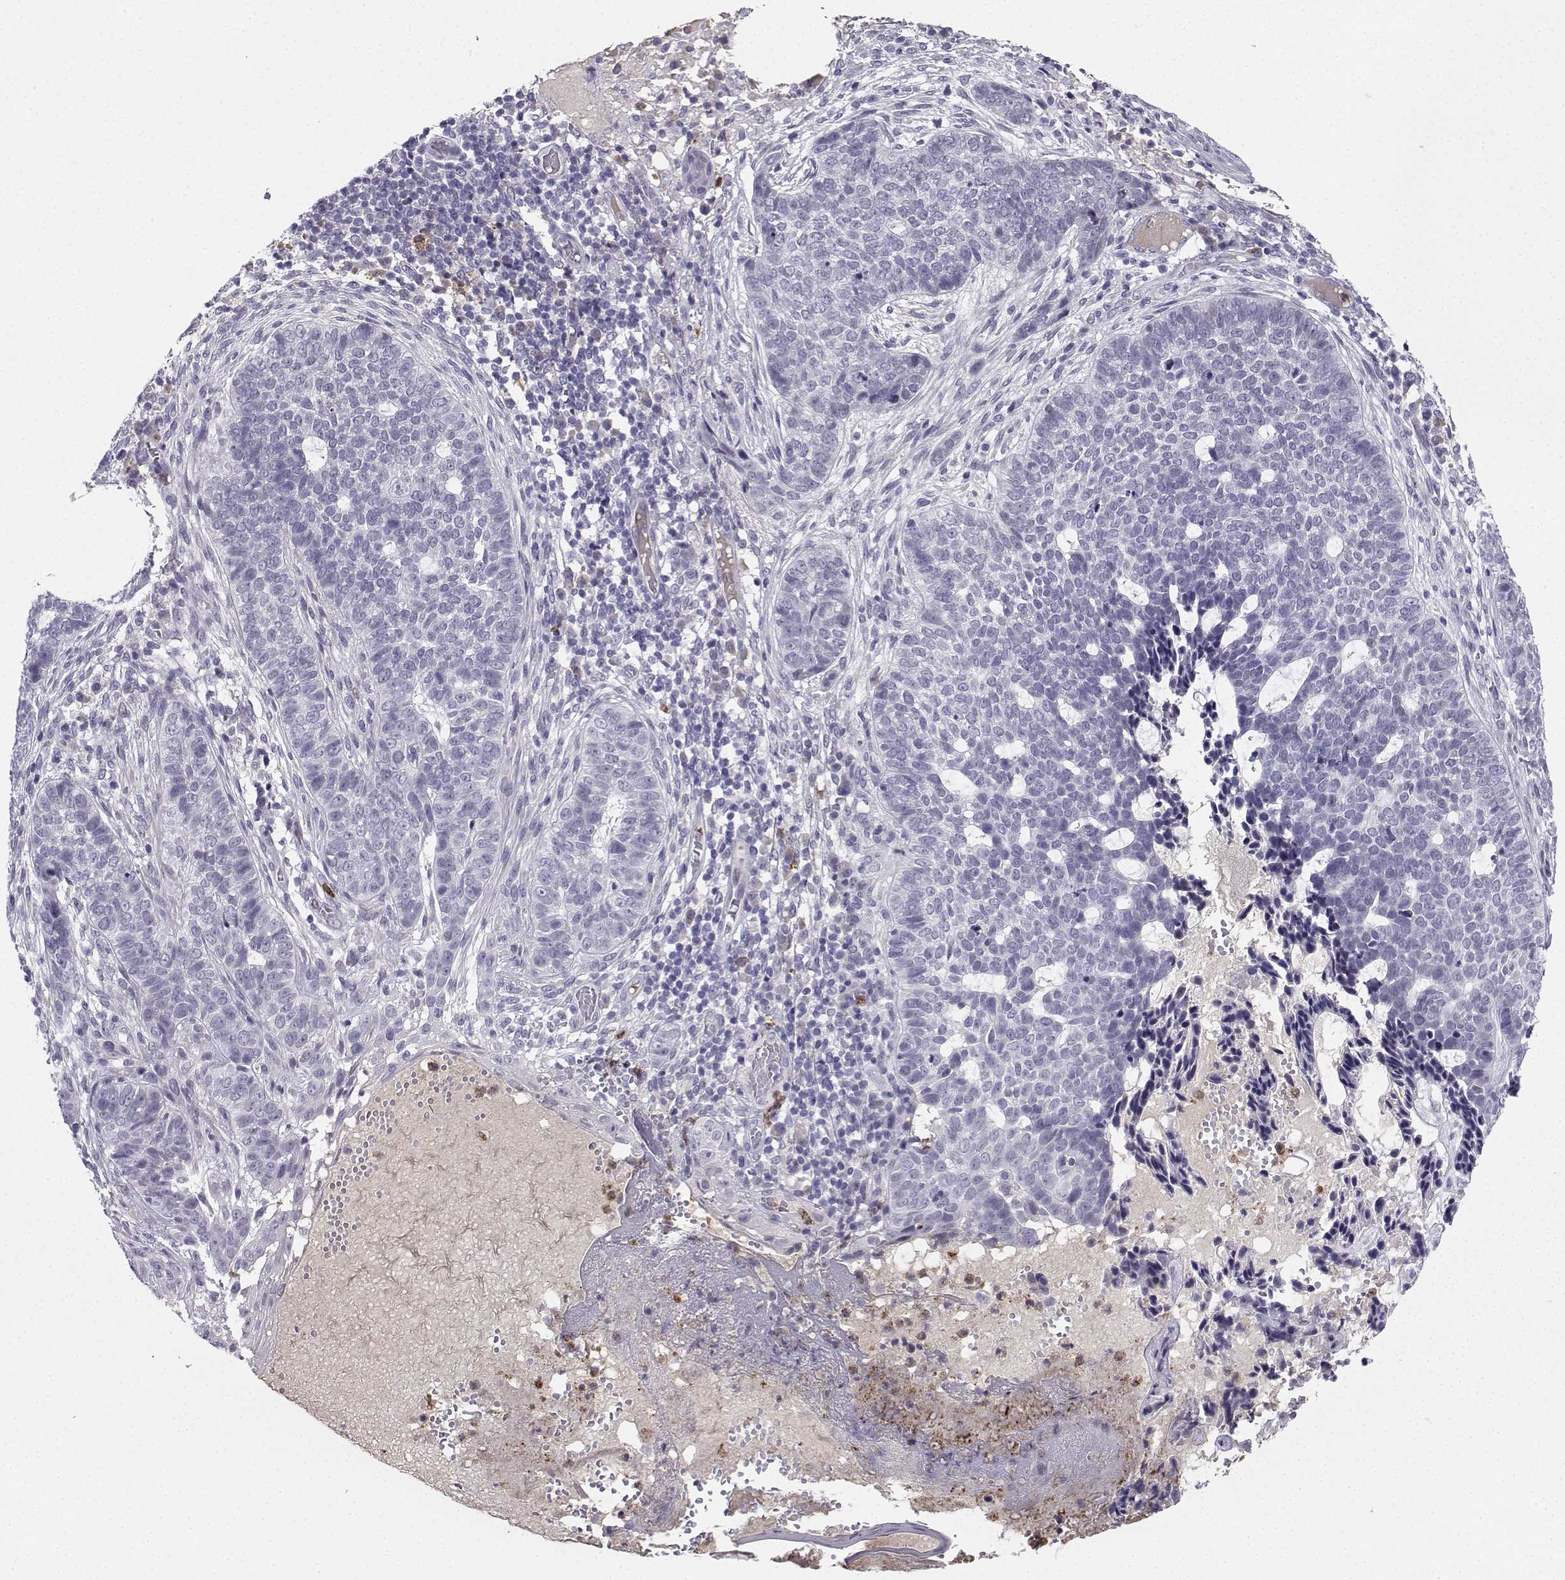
{"staining": {"intensity": "negative", "quantity": "none", "location": "none"}, "tissue": "skin cancer", "cell_type": "Tumor cells", "image_type": "cancer", "snomed": [{"axis": "morphology", "description": "Basal cell carcinoma"}, {"axis": "topography", "description": "Skin"}], "caption": "Immunohistochemistry (IHC) histopathology image of neoplastic tissue: skin cancer (basal cell carcinoma) stained with DAB (3,3'-diaminobenzidine) exhibits no significant protein staining in tumor cells.", "gene": "CALY", "patient": {"sex": "female", "age": 69}}